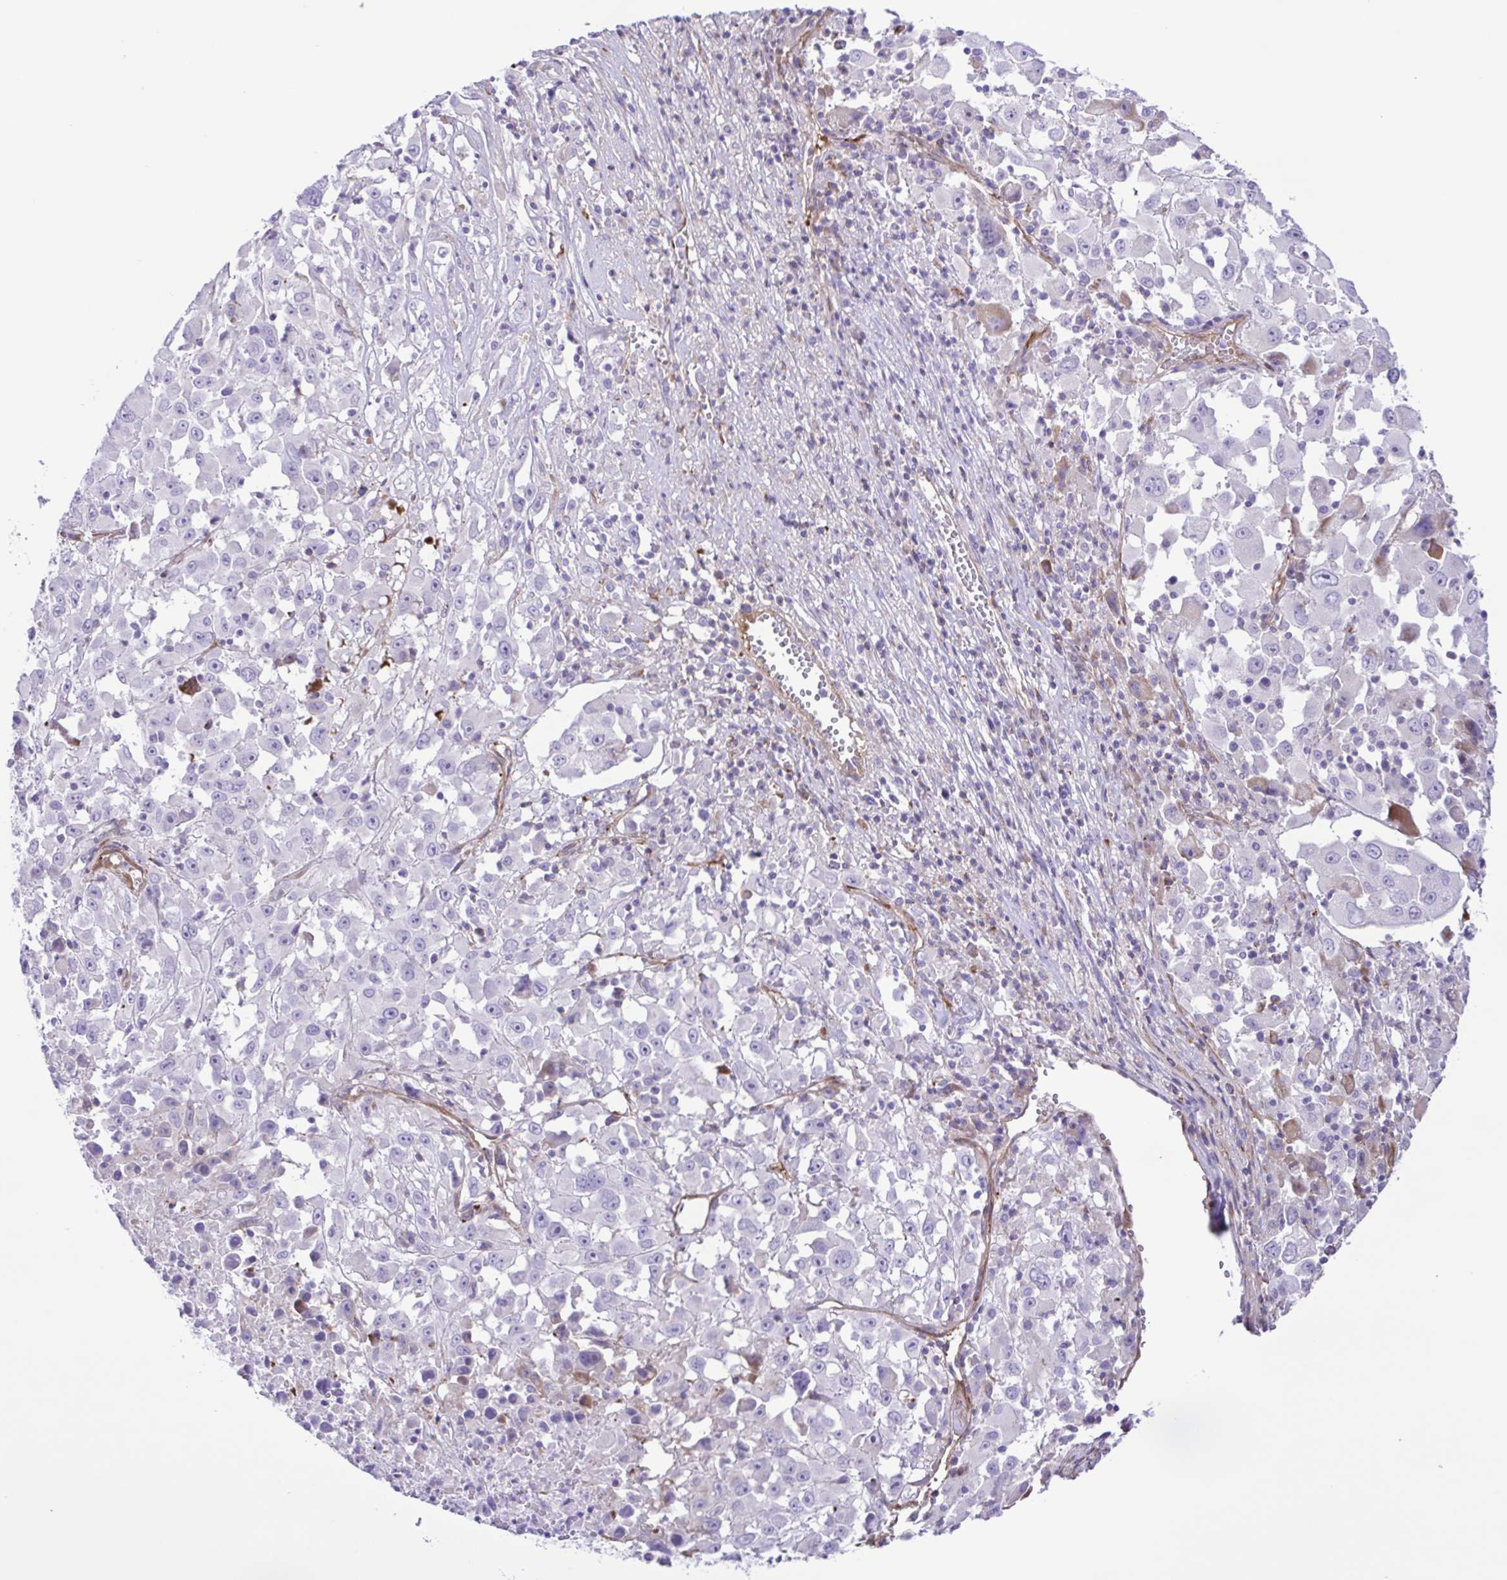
{"staining": {"intensity": "negative", "quantity": "none", "location": "none"}, "tissue": "melanoma", "cell_type": "Tumor cells", "image_type": "cancer", "snomed": [{"axis": "morphology", "description": "Malignant melanoma, Metastatic site"}, {"axis": "topography", "description": "Soft tissue"}], "caption": "This is an IHC micrograph of malignant melanoma (metastatic site). There is no positivity in tumor cells.", "gene": "FLT1", "patient": {"sex": "male", "age": 50}}